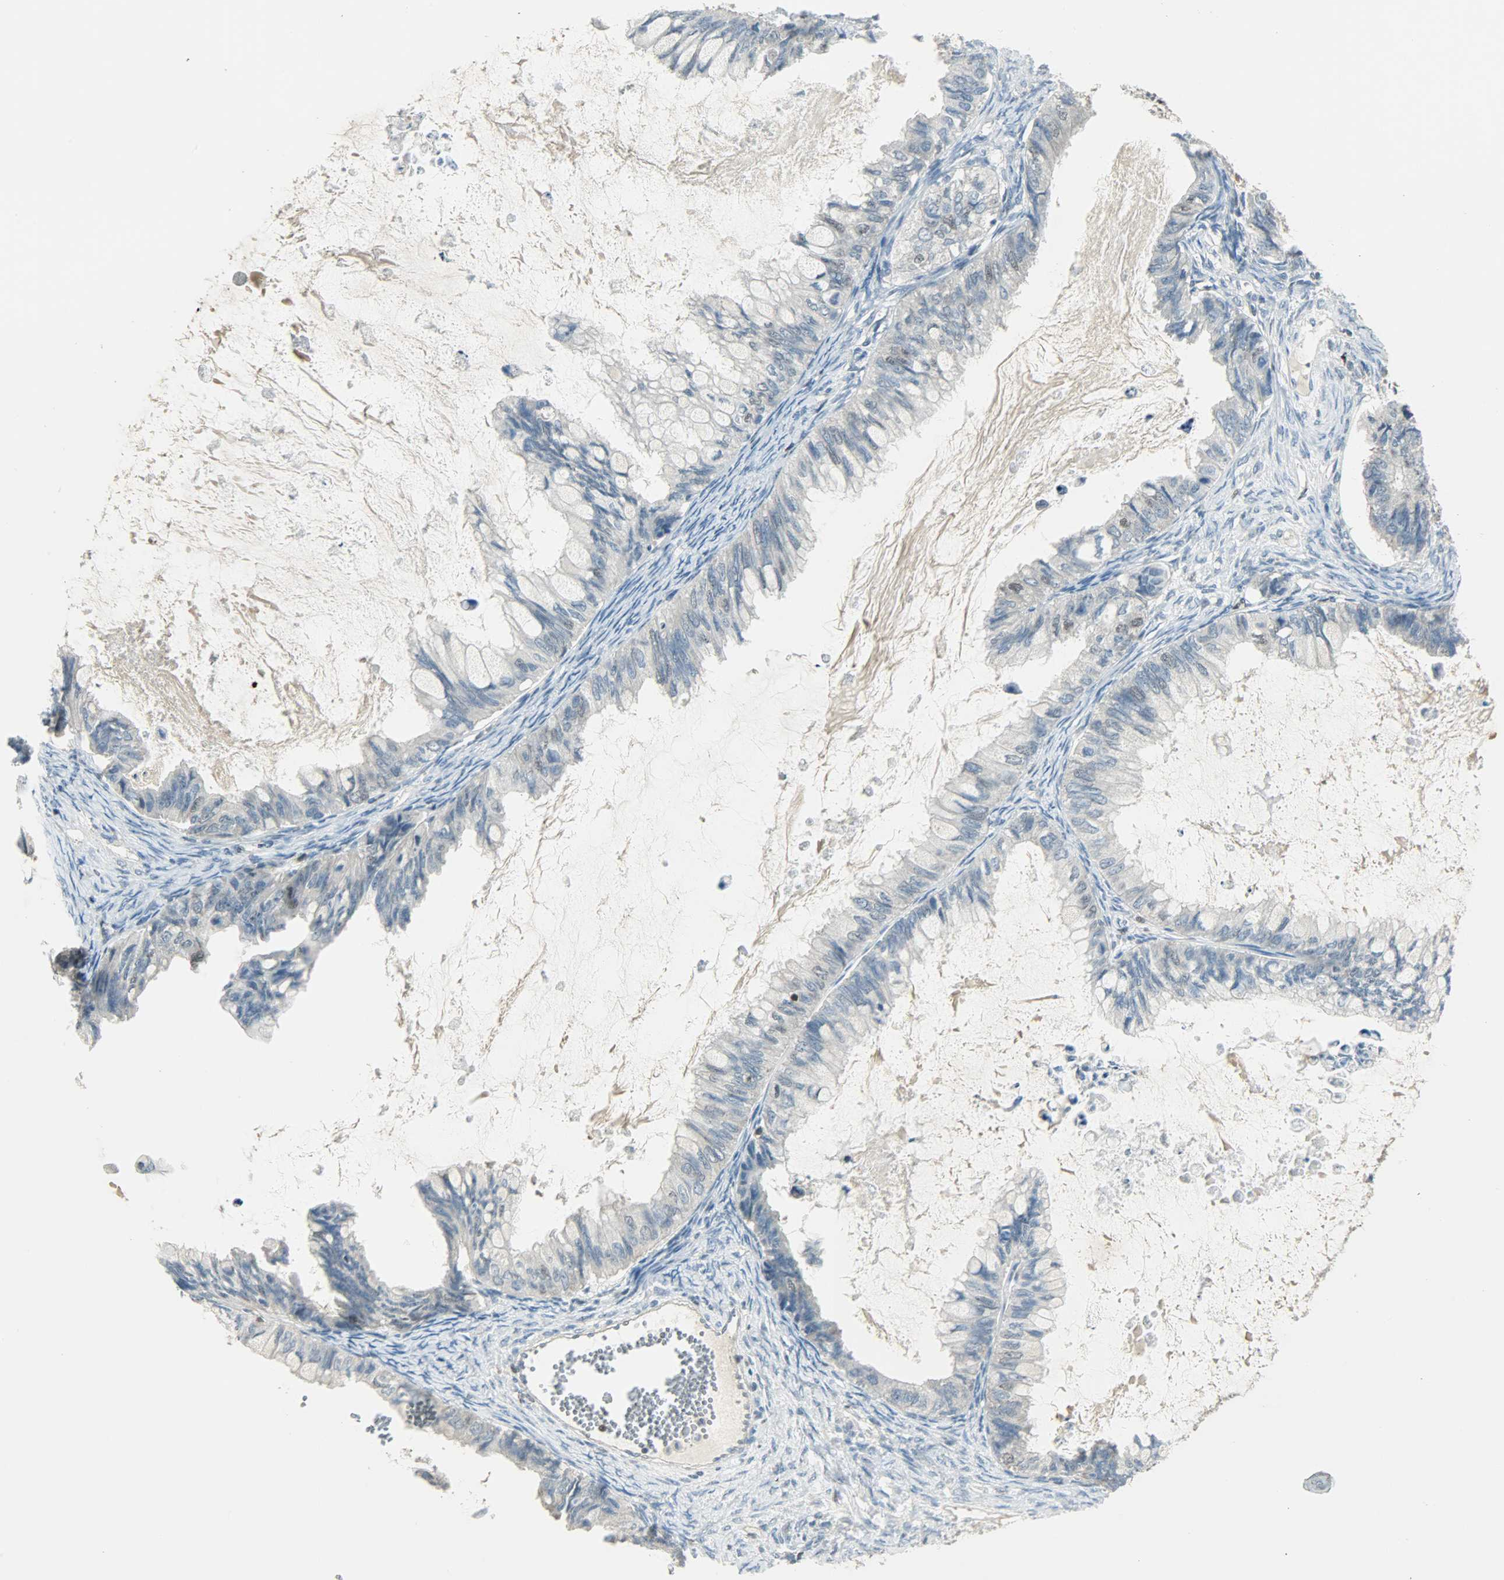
{"staining": {"intensity": "negative", "quantity": "none", "location": "none"}, "tissue": "ovarian cancer", "cell_type": "Tumor cells", "image_type": "cancer", "snomed": [{"axis": "morphology", "description": "Cystadenocarcinoma, mucinous, NOS"}, {"axis": "topography", "description": "Ovary"}], "caption": "The photomicrograph displays no significant staining in tumor cells of ovarian mucinous cystadenocarcinoma. (DAB IHC, high magnification).", "gene": "IL15", "patient": {"sex": "female", "age": 80}}